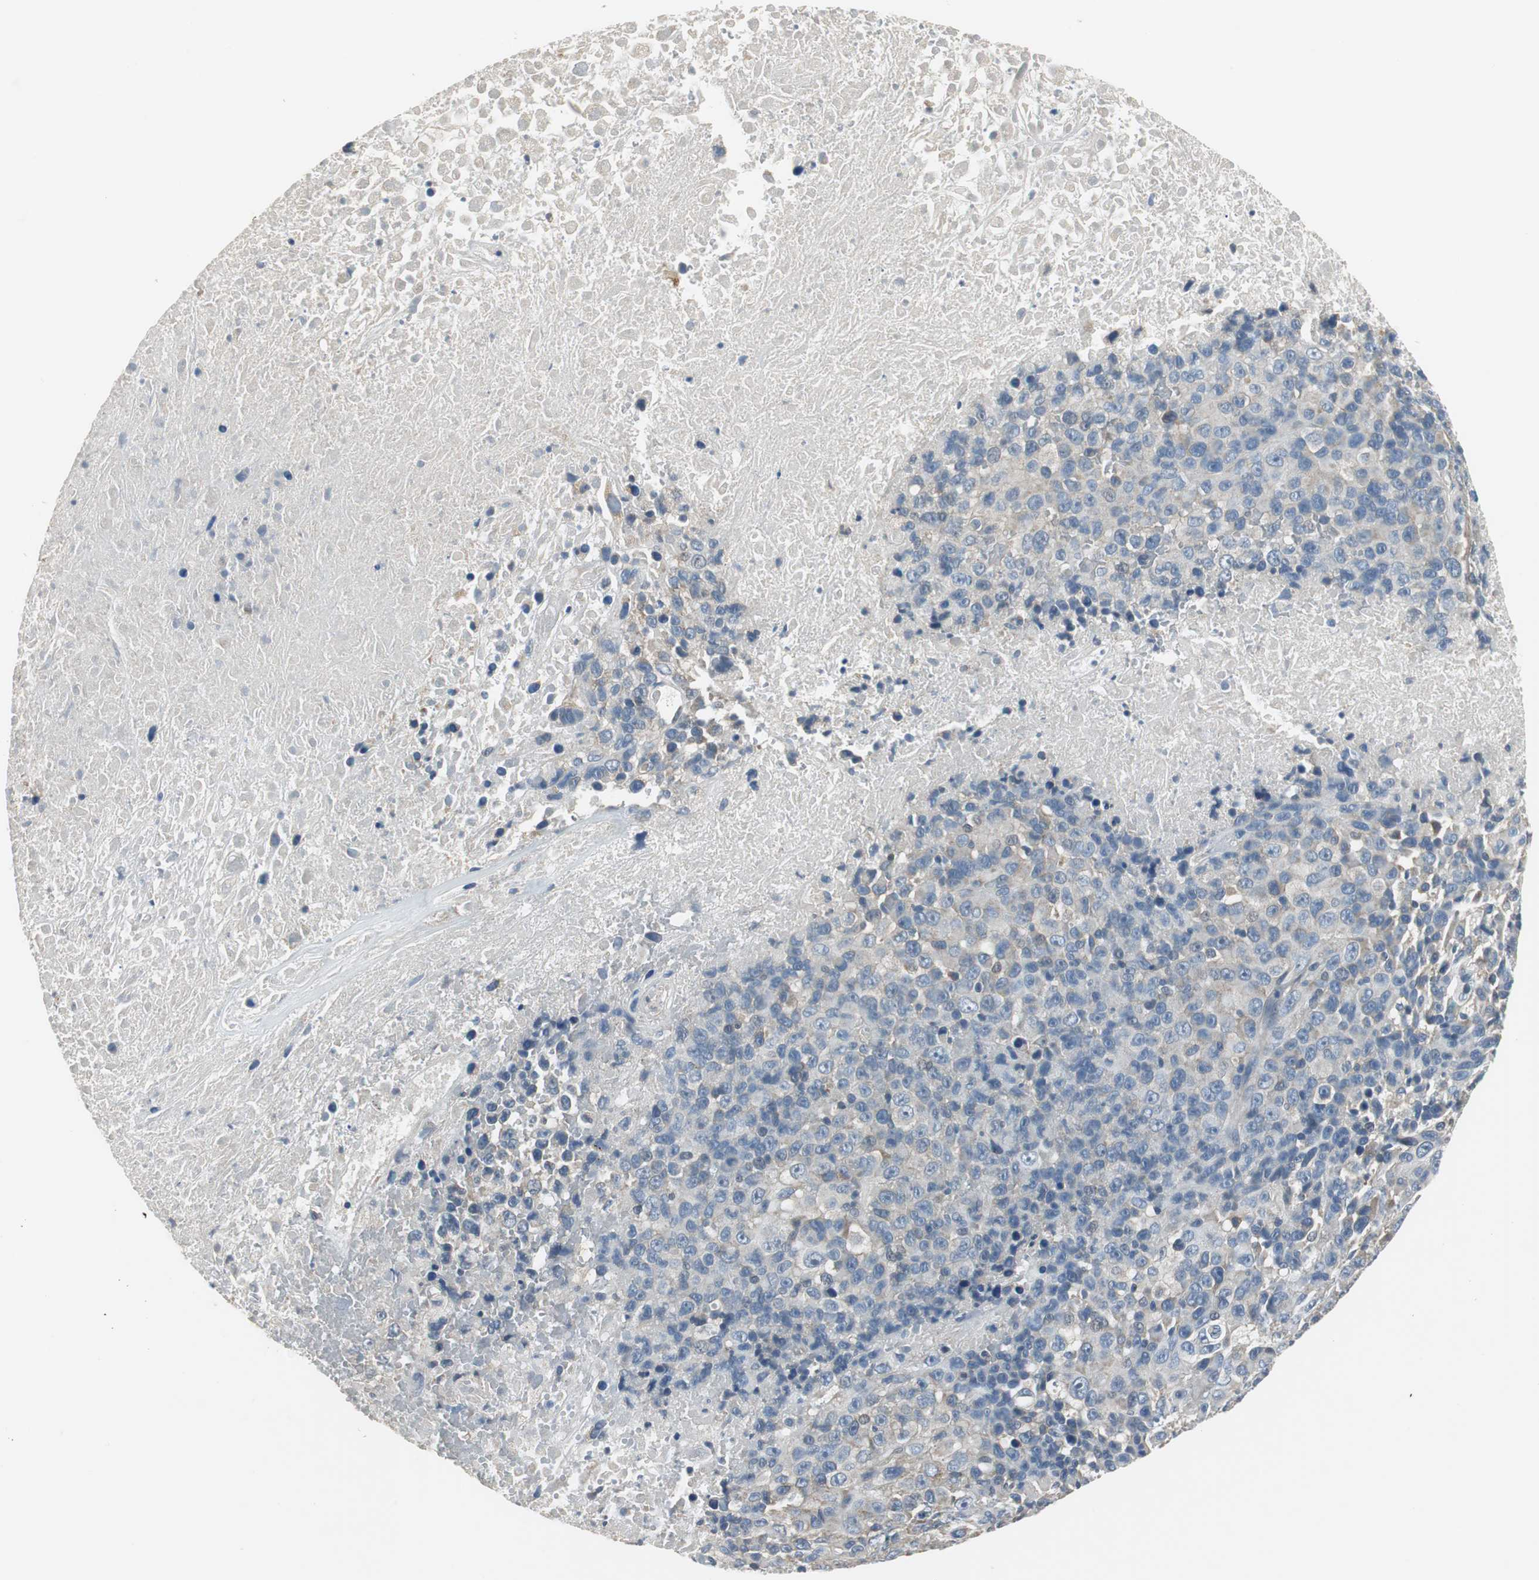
{"staining": {"intensity": "weak", "quantity": "<25%", "location": "cytoplasmic/membranous"}, "tissue": "melanoma", "cell_type": "Tumor cells", "image_type": "cancer", "snomed": [{"axis": "morphology", "description": "Malignant melanoma, Metastatic site"}, {"axis": "topography", "description": "Cerebral cortex"}], "caption": "Immunohistochemistry (IHC) histopathology image of human malignant melanoma (metastatic site) stained for a protein (brown), which exhibits no expression in tumor cells.", "gene": "MTIF2", "patient": {"sex": "female", "age": 52}}